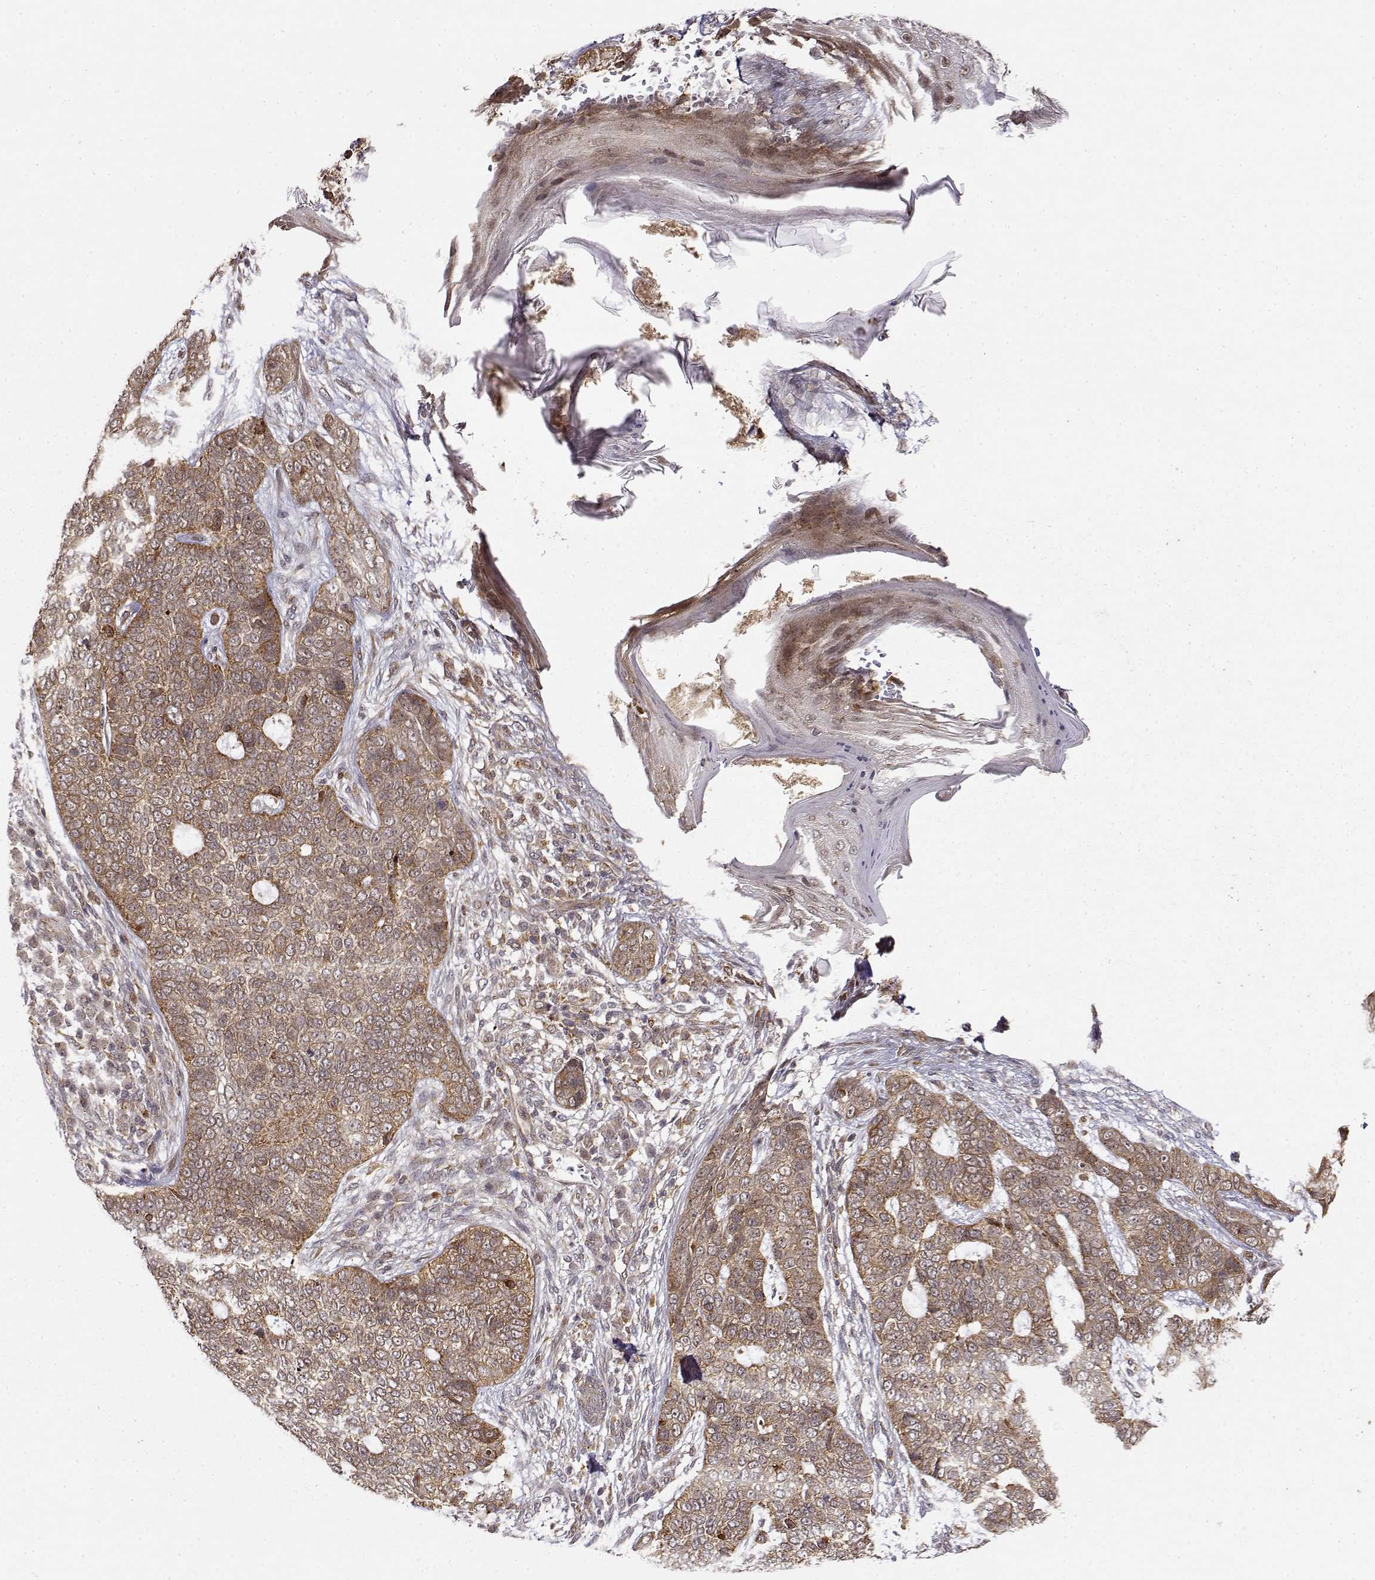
{"staining": {"intensity": "moderate", "quantity": ">75%", "location": "cytoplasmic/membranous"}, "tissue": "skin cancer", "cell_type": "Tumor cells", "image_type": "cancer", "snomed": [{"axis": "morphology", "description": "Basal cell carcinoma"}, {"axis": "topography", "description": "Skin"}], "caption": "Immunohistochemistry micrograph of human skin basal cell carcinoma stained for a protein (brown), which displays medium levels of moderate cytoplasmic/membranous expression in about >75% of tumor cells.", "gene": "RNF13", "patient": {"sex": "female", "age": 69}}